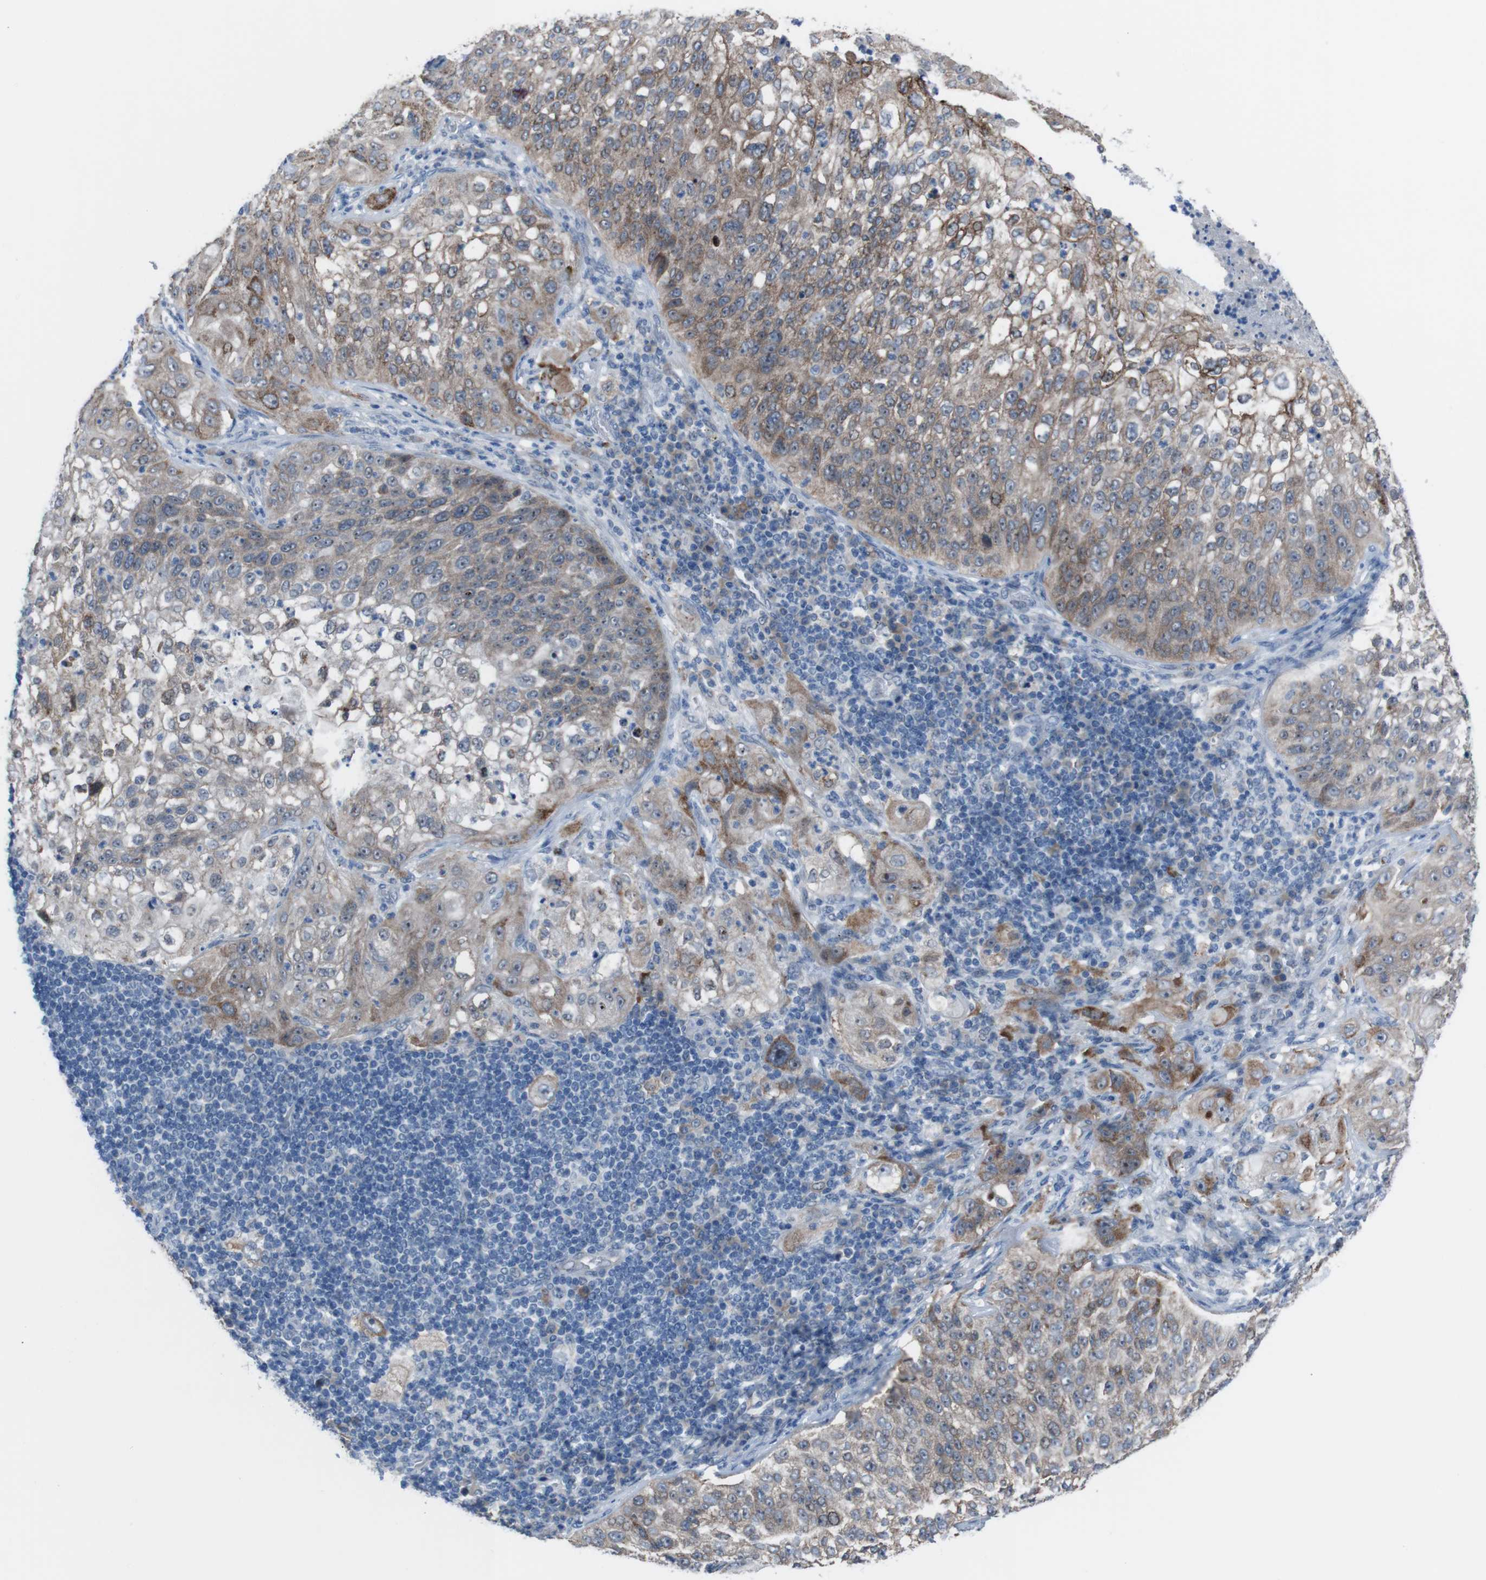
{"staining": {"intensity": "moderate", "quantity": "25%-75%", "location": "cytoplasmic/membranous"}, "tissue": "lung cancer", "cell_type": "Tumor cells", "image_type": "cancer", "snomed": [{"axis": "morphology", "description": "Inflammation, NOS"}, {"axis": "morphology", "description": "Squamous cell carcinoma, NOS"}, {"axis": "topography", "description": "Lymph node"}, {"axis": "topography", "description": "Soft tissue"}, {"axis": "topography", "description": "Lung"}], "caption": "Lung cancer (squamous cell carcinoma) tissue reveals moderate cytoplasmic/membranous staining in approximately 25%-75% of tumor cells", "gene": "CDH22", "patient": {"sex": "male", "age": 66}}